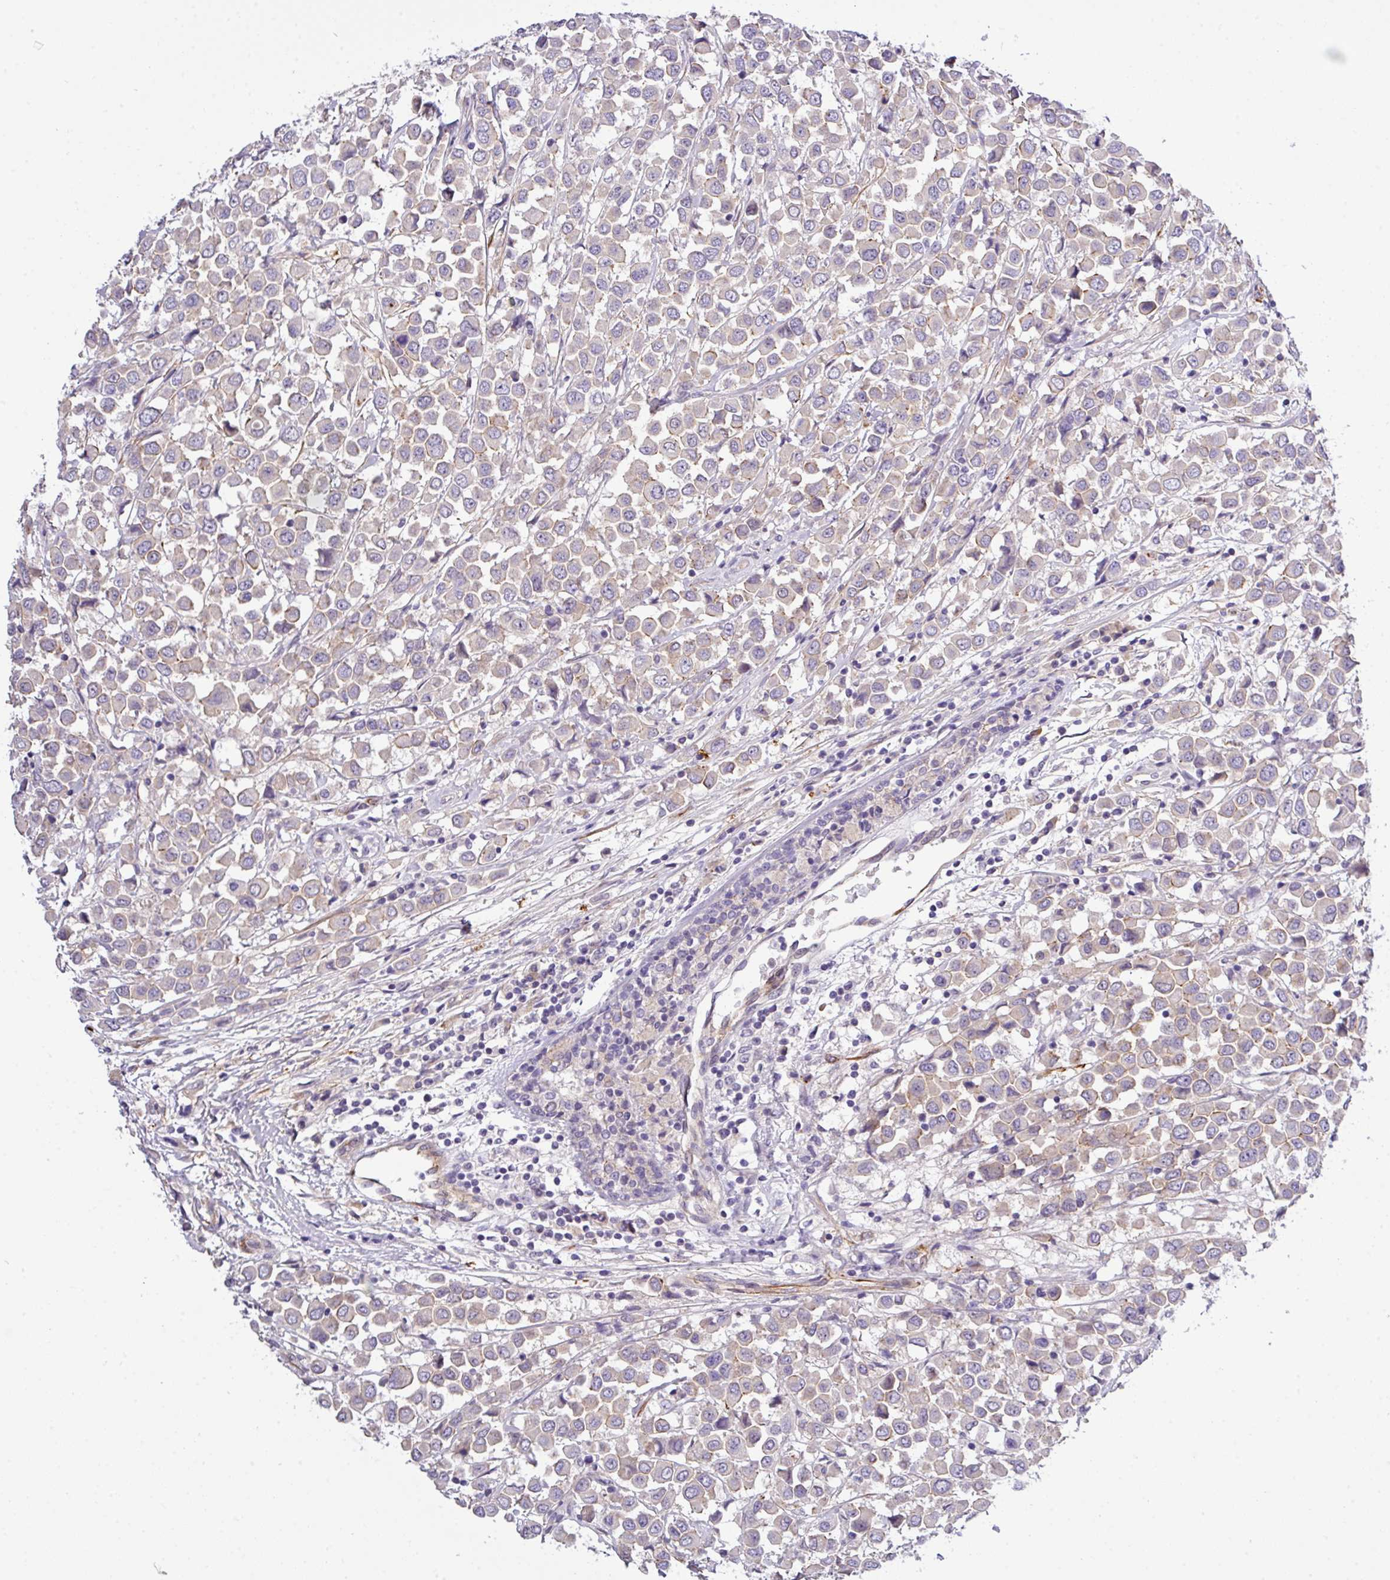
{"staining": {"intensity": "weak", "quantity": "25%-75%", "location": "cytoplasmic/membranous"}, "tissue": "breast cancer", "cell_type": "Tumor cells", "image_type": "cancer", "snomed": [{"axis": "morphology", "description": "Duct carcinoma"}, {"axis": "topography", "description": "Breast"}], "caption": "High-magnification brightfield microscopy of breast invasive ductal carcinoma stained with DAB (3,3'-diaminobenzidine) (brown) and counterstained with hematoxylin (blue). tumor cells exhibit weak cytoplasmic/membranous staining is present in approximately25%-75% of cells.", "gene": "PARD6A", "patient": {"sex": "female", "age": 61}}